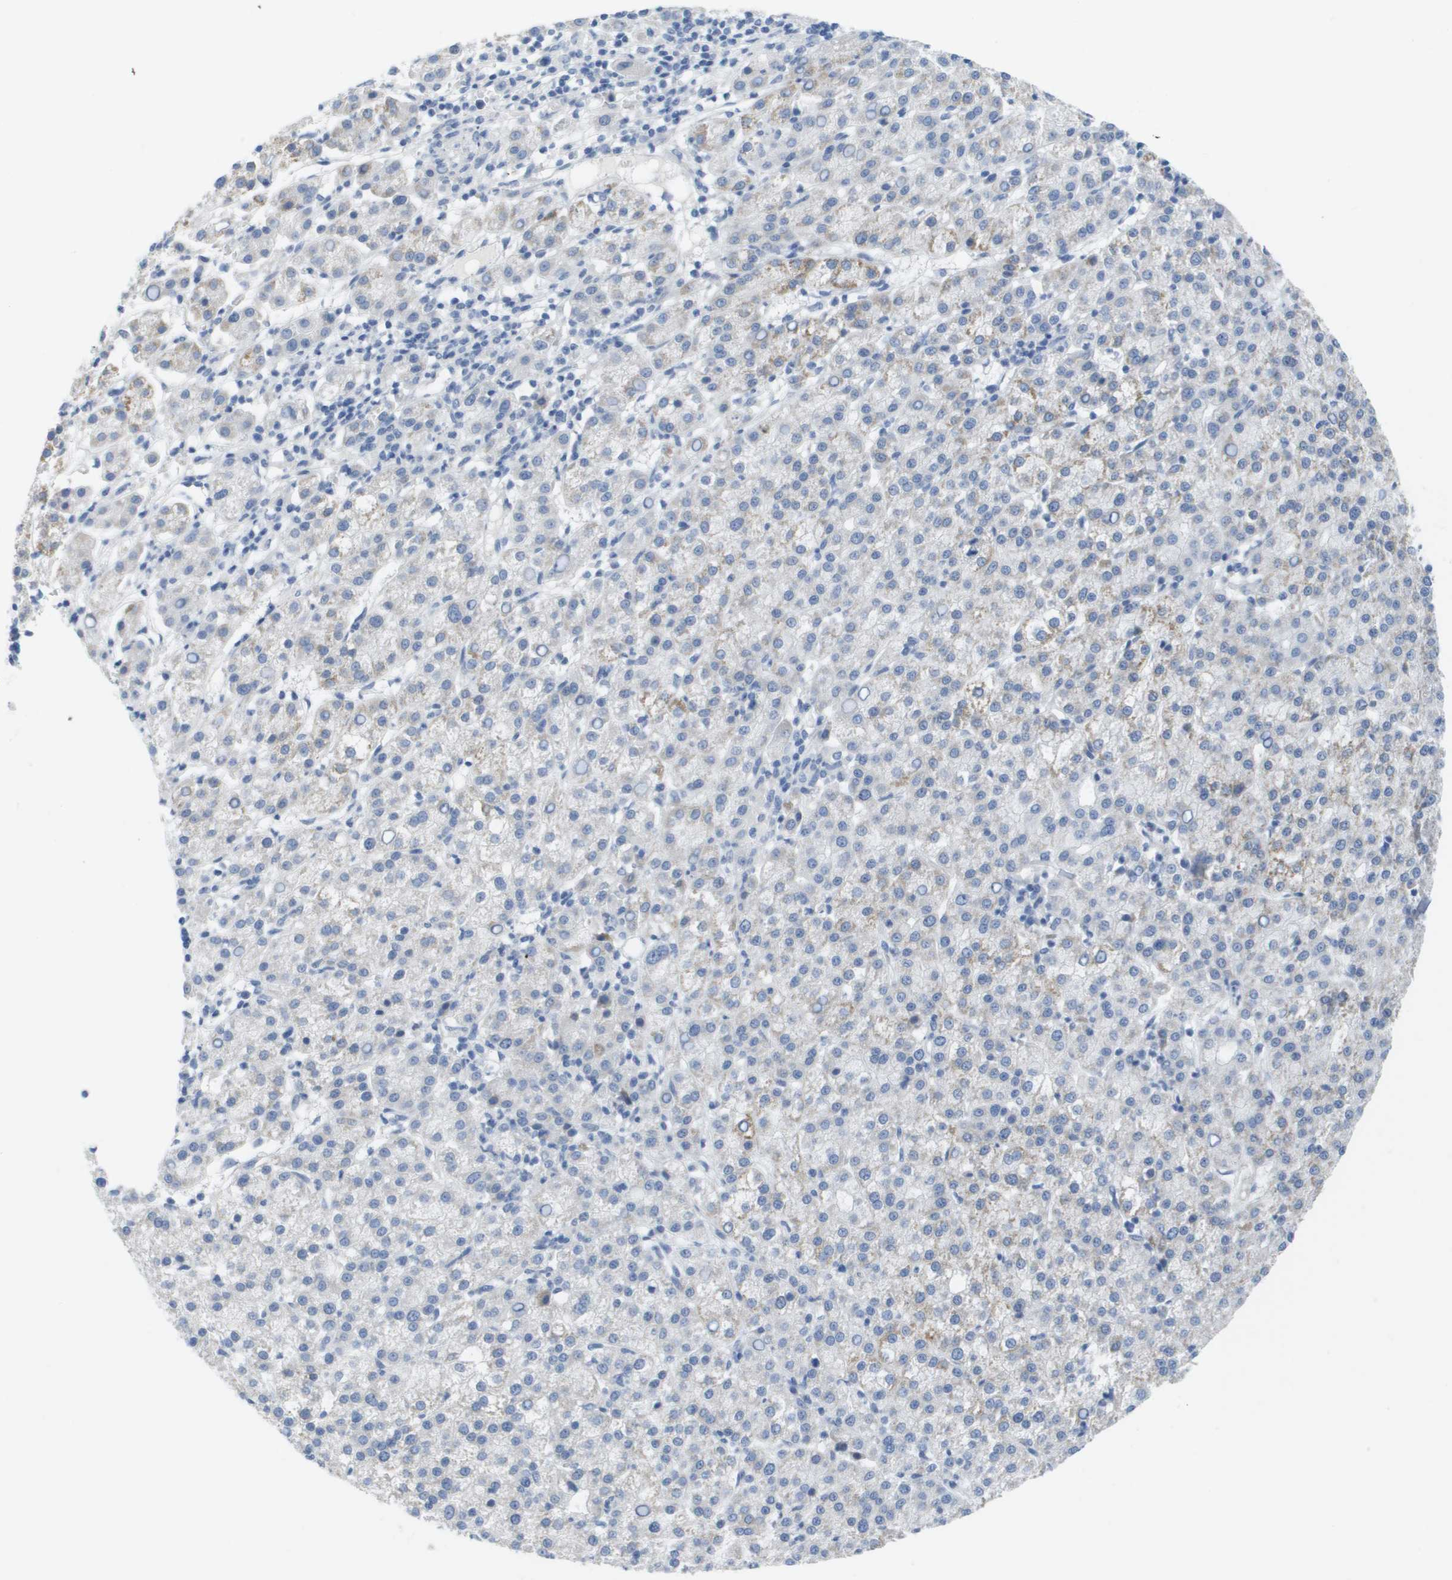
{"staining": {"intensity": "weak", "quantity": "<25%", "location": "cytoplasmic/membranous"}, "tissue": "liver cancer", "cell_type": "Tumor cells", "image_type": "cancer", "snomed": [{"axis": "morphology", "description": "Carcinoma, Hepatocellular, NOS"}, {"axis": "topography", "description": "Liver"}], "caption": "Photomicrograph shows no significant protein positivity in tumor cells of liver cancer.", "gene": "PDE4A", "patient": {"sex": "female", "age": 58}}